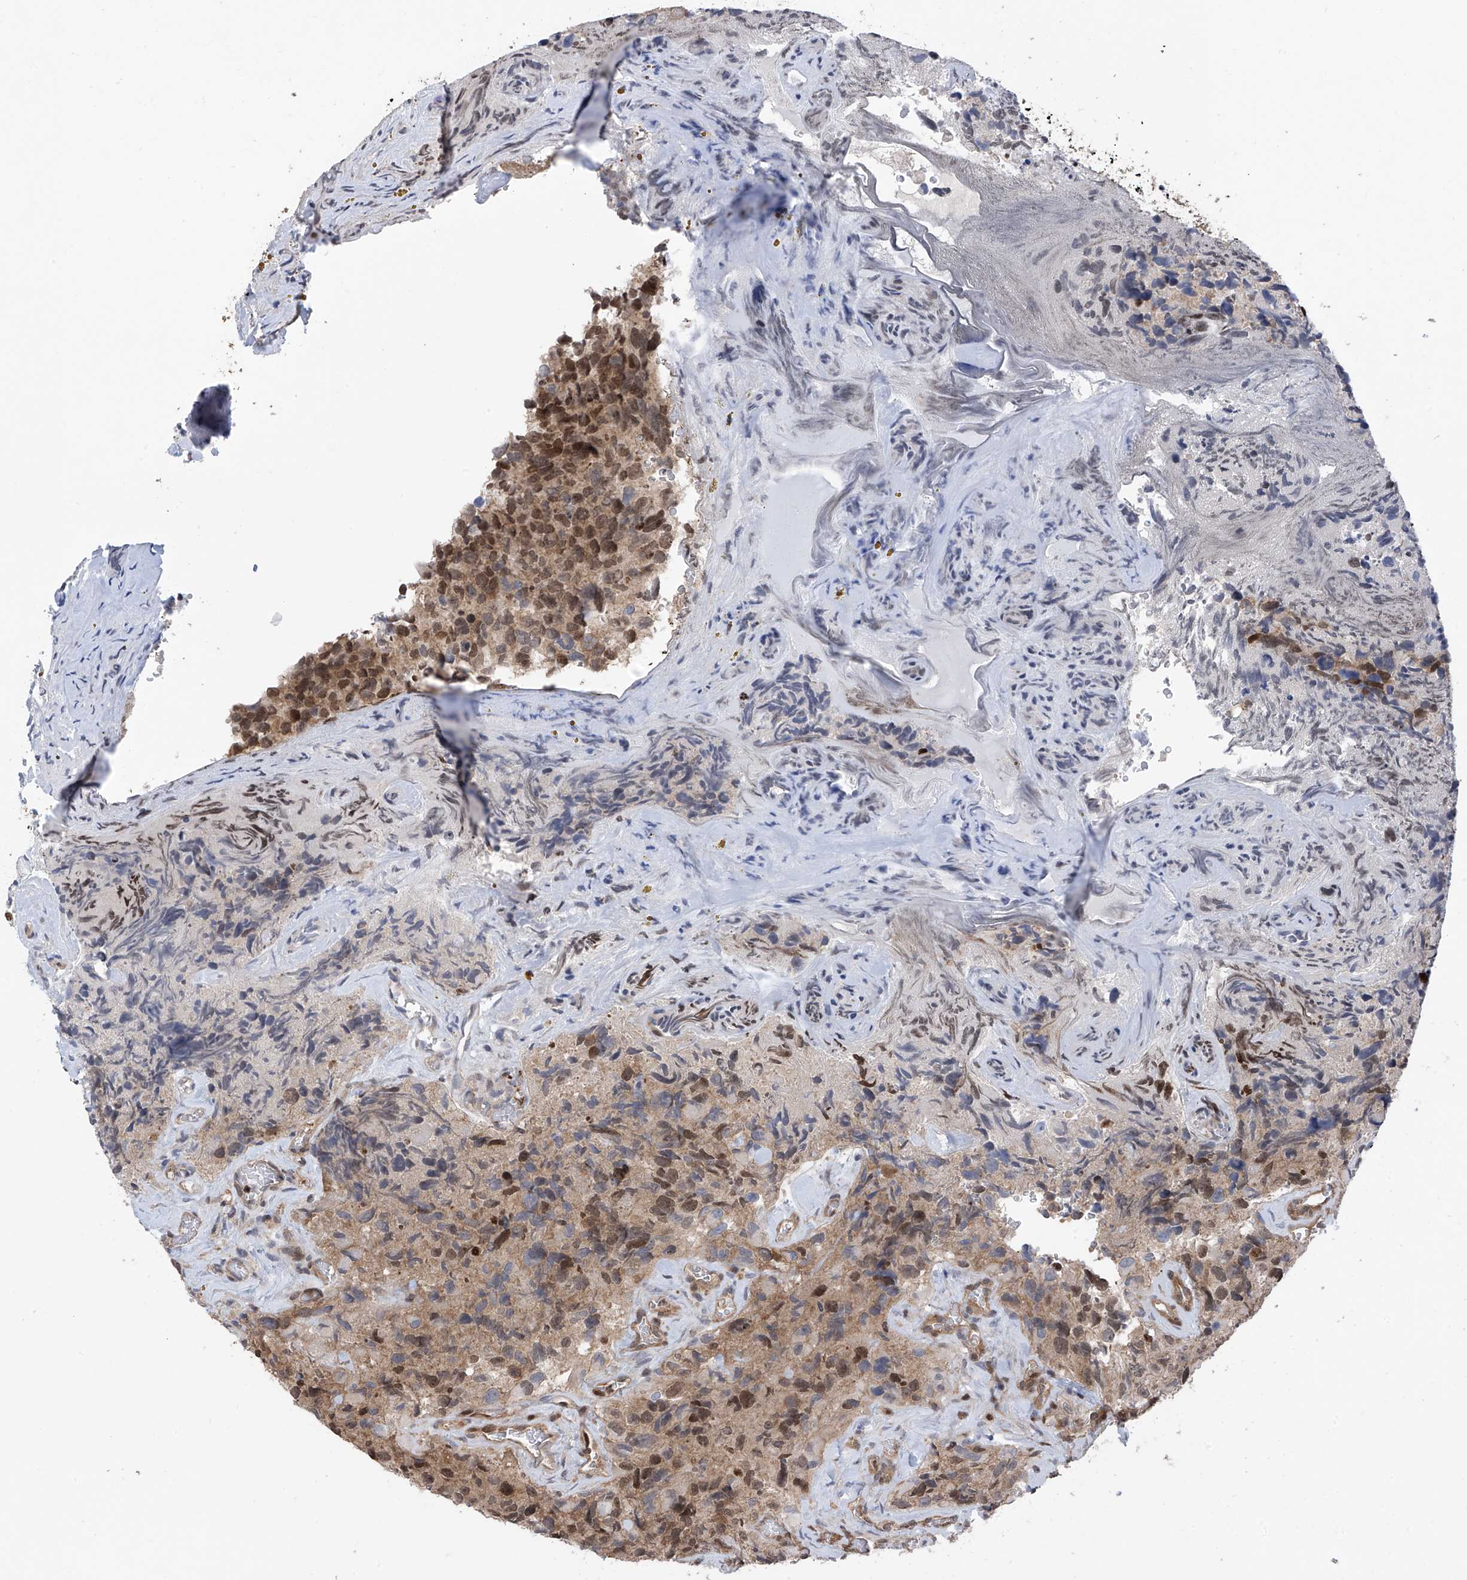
{"staining": {"intensity": "weak", "quantity": "25%-75%", "location": "cytoplasmic/membranous,nuclear"}, "tissue": "glioma", "cell_type": "Tumor cells", "image_type": "cancer", "snomed": [{"axis": "morphology", "description": "Glioma, malignant, High grade"}, {"axis": "topography", "description": "Brain"}], "caption": "A photomicrograph of glioma stained for a protein displays weak cytoplasmic/membranous and nuclear brown staining in tumor cells.", "gene": "DNAJC9", "patient": {"sex": "male", "age": 69}}